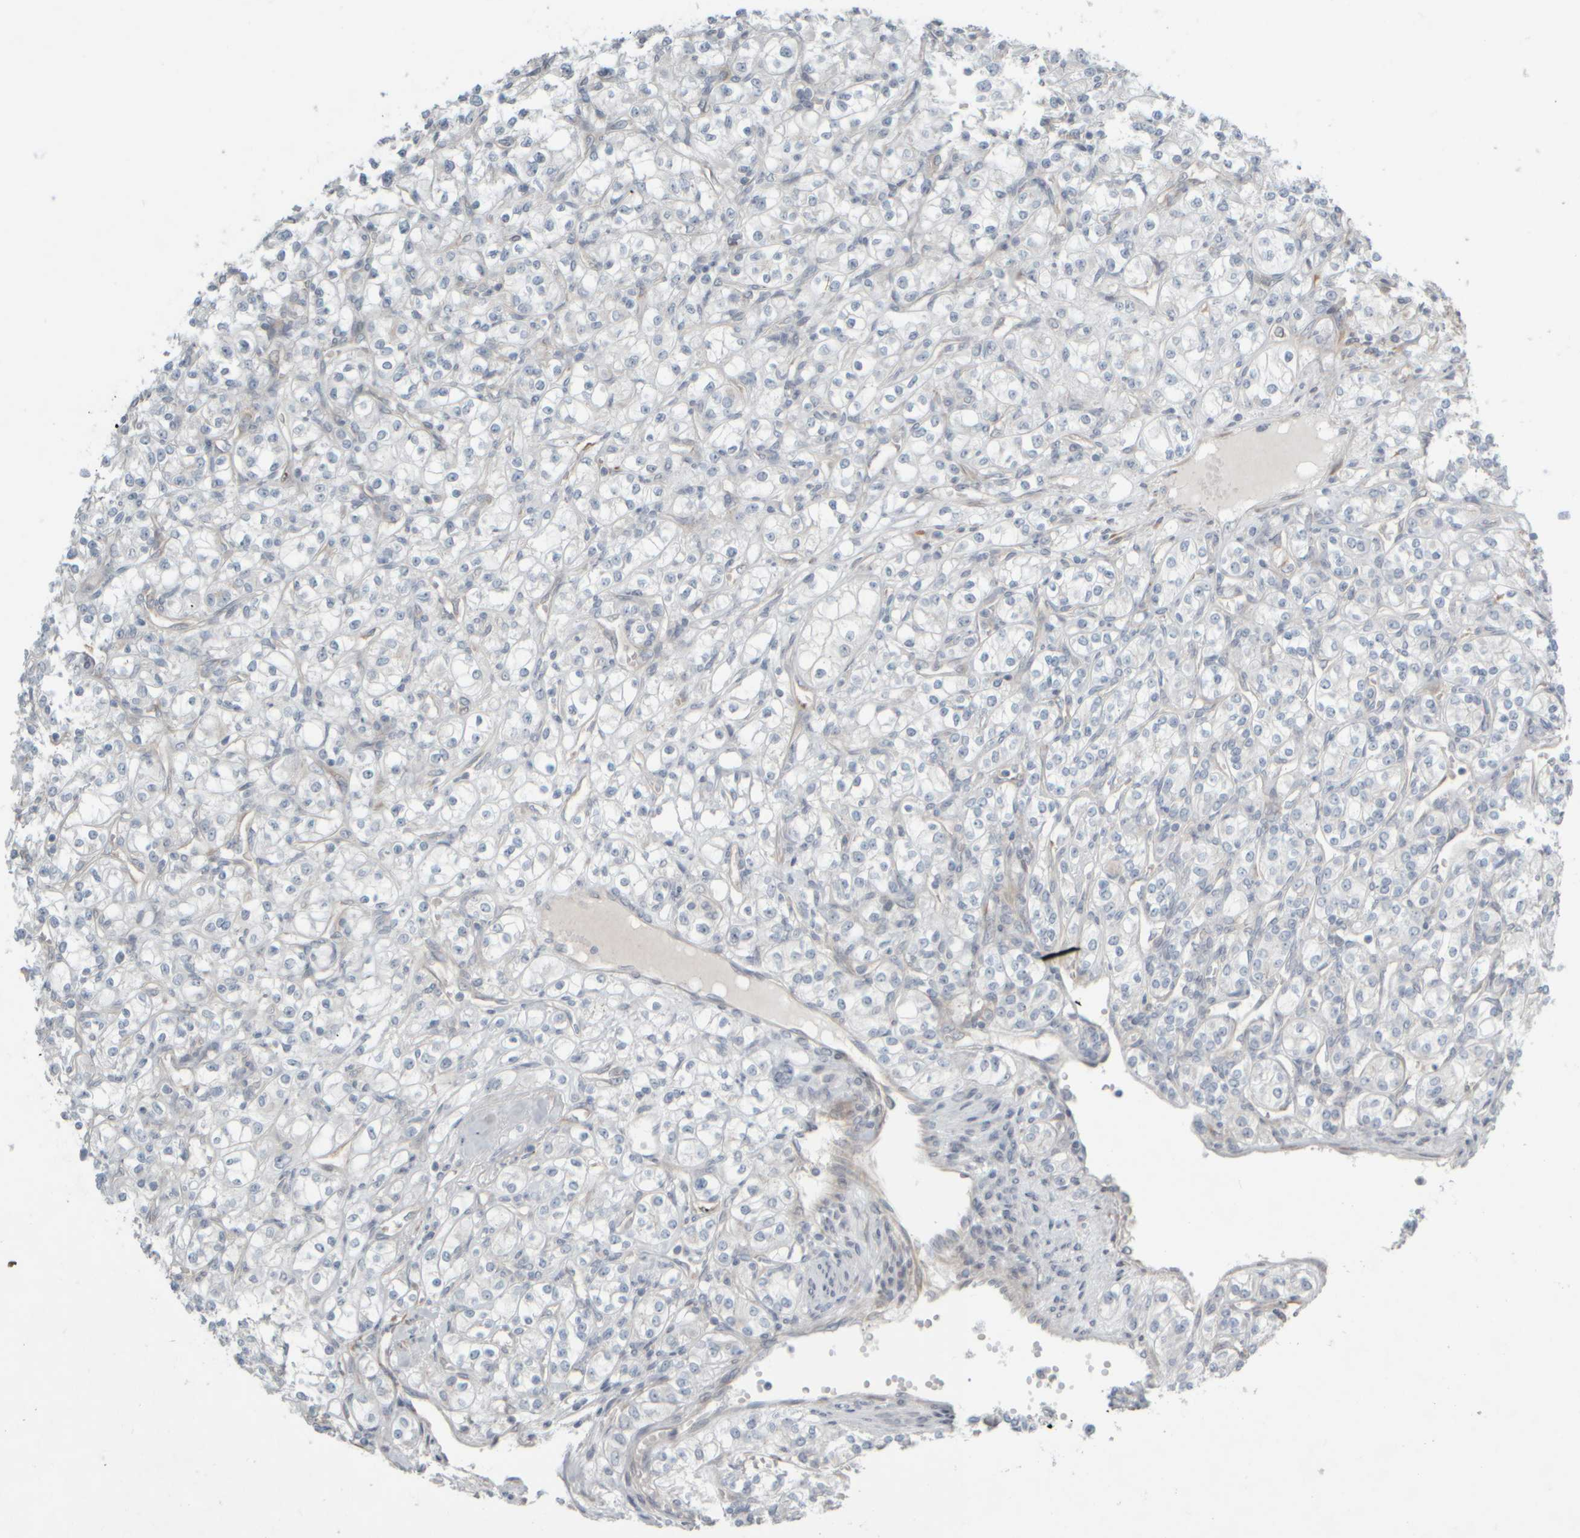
{"staining": {"intensity": "negative", "quantity": "none", "location": "none"}, "tissue": "renal cancer", "cell_type": "Tumor cells", "image_type": "cancer", "snomed": [{"axis": "morphology", "description": "Adenocarcinoma, NOS"}, {"axis": "topography", "description": "Kidney"}], "caption": "Adenocarcinoma (renal) was stained to show a protein in brown. There is no significant expression in tumor cells.", "gene": "HGS", "patient": {"sex": "male", "age": 77}}